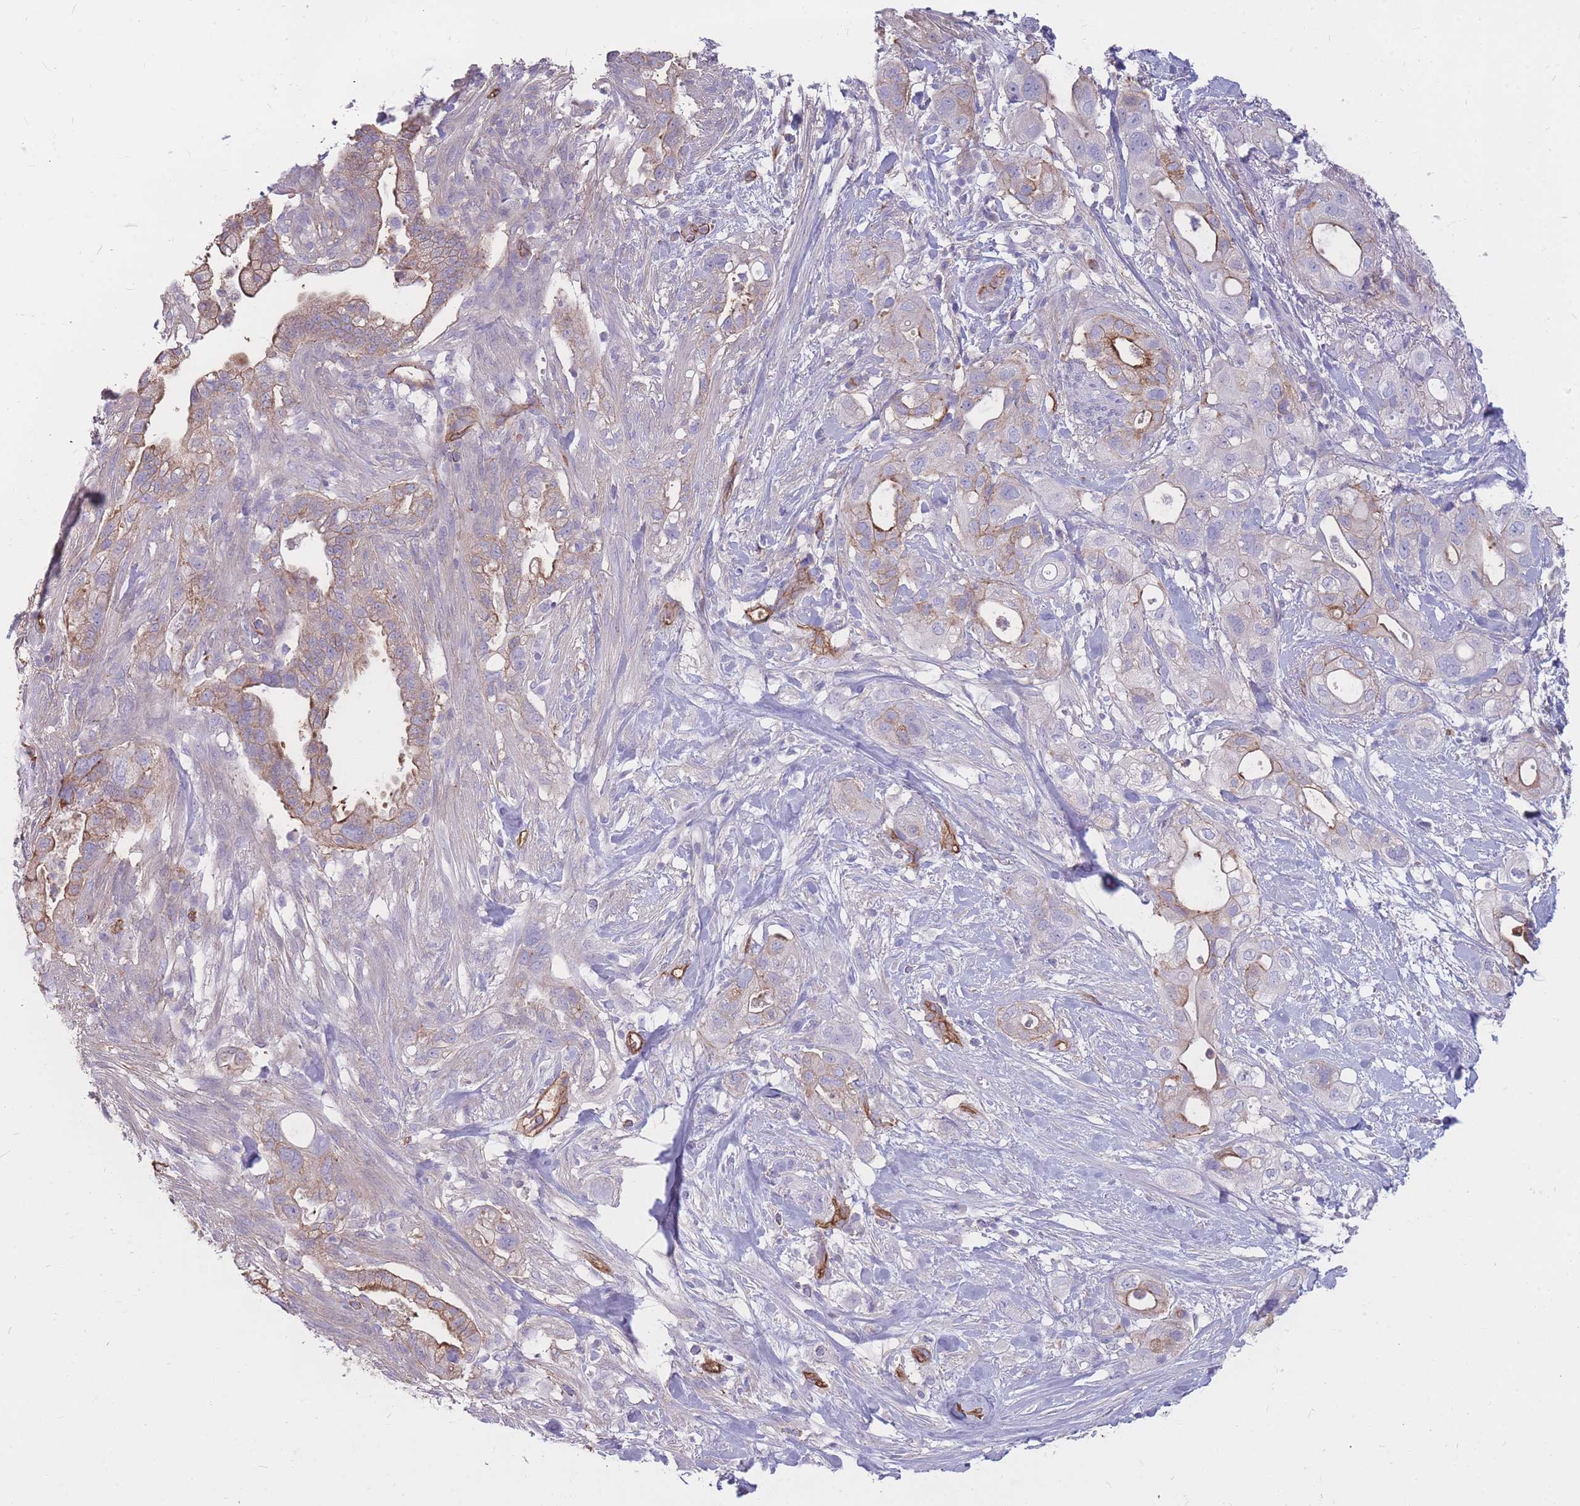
{"staining": {"intensity": "moderate", "quantity": "<25%", "location": "cytoplasmic/membranous"}, "tissue": "pancreatic cancer", "cell_type": "Tumor cells", "image_type": "cancer", "snomed": [{"axis": "morphology", "description": "Adenocarcinoma, NOS"}, {"axis": "topography", "description": "Pancreas"}], "caption": "Brown immunohistochemical staining in pancreatic cancer (adenocarcinoma) demonstrates moderate cytoplasmic/membranous positivity in about <25% of tumor cells.", "gene": "GNA11", "patient": {"sex": "male", "age": 44}}